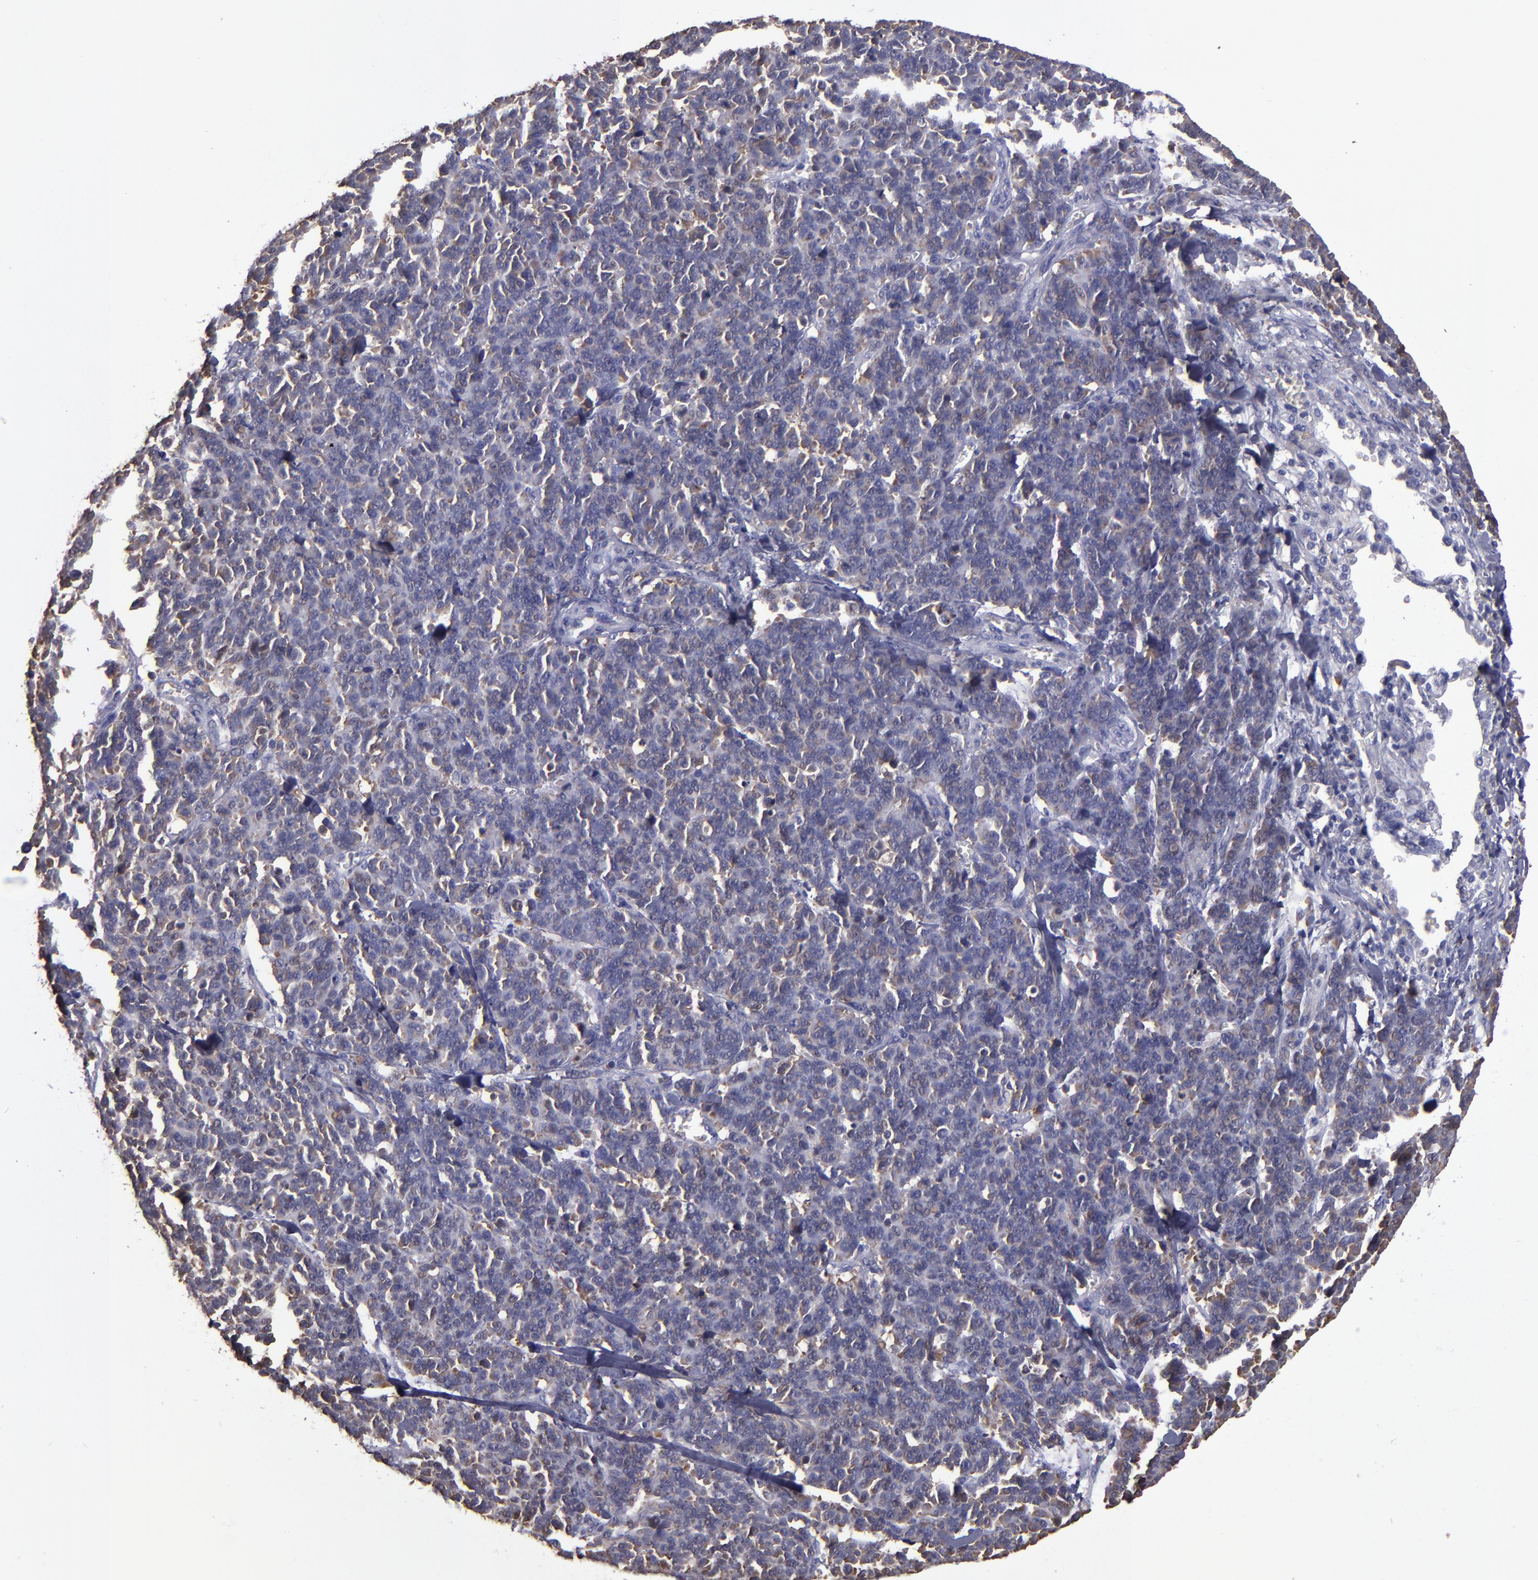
{"staining": {"intensity": "weak", "quantity": "25%-75%", "location": "cytoplasmic/membranous"}, "tissue": "lung cancer", "cell_type": "Tumor cells", "image_type": "cancer", "snomed": [{"axis": "morphology", "description": "Neoplasm, malignant, NOS"}, {"axis": "topography", "description": "Lung"}], "caption": "Lung cancer (neoplasm (malignant)) was stained to show a protein in brown. There is low levels of weak cytoplasmic/membranous expression in about 25%-75% of tumor cells. (DAB IHC, brown staining for protein, blue staining for nuclei).", "gene": "CARS1", "patient": {"sex": "female", "age": 58}}